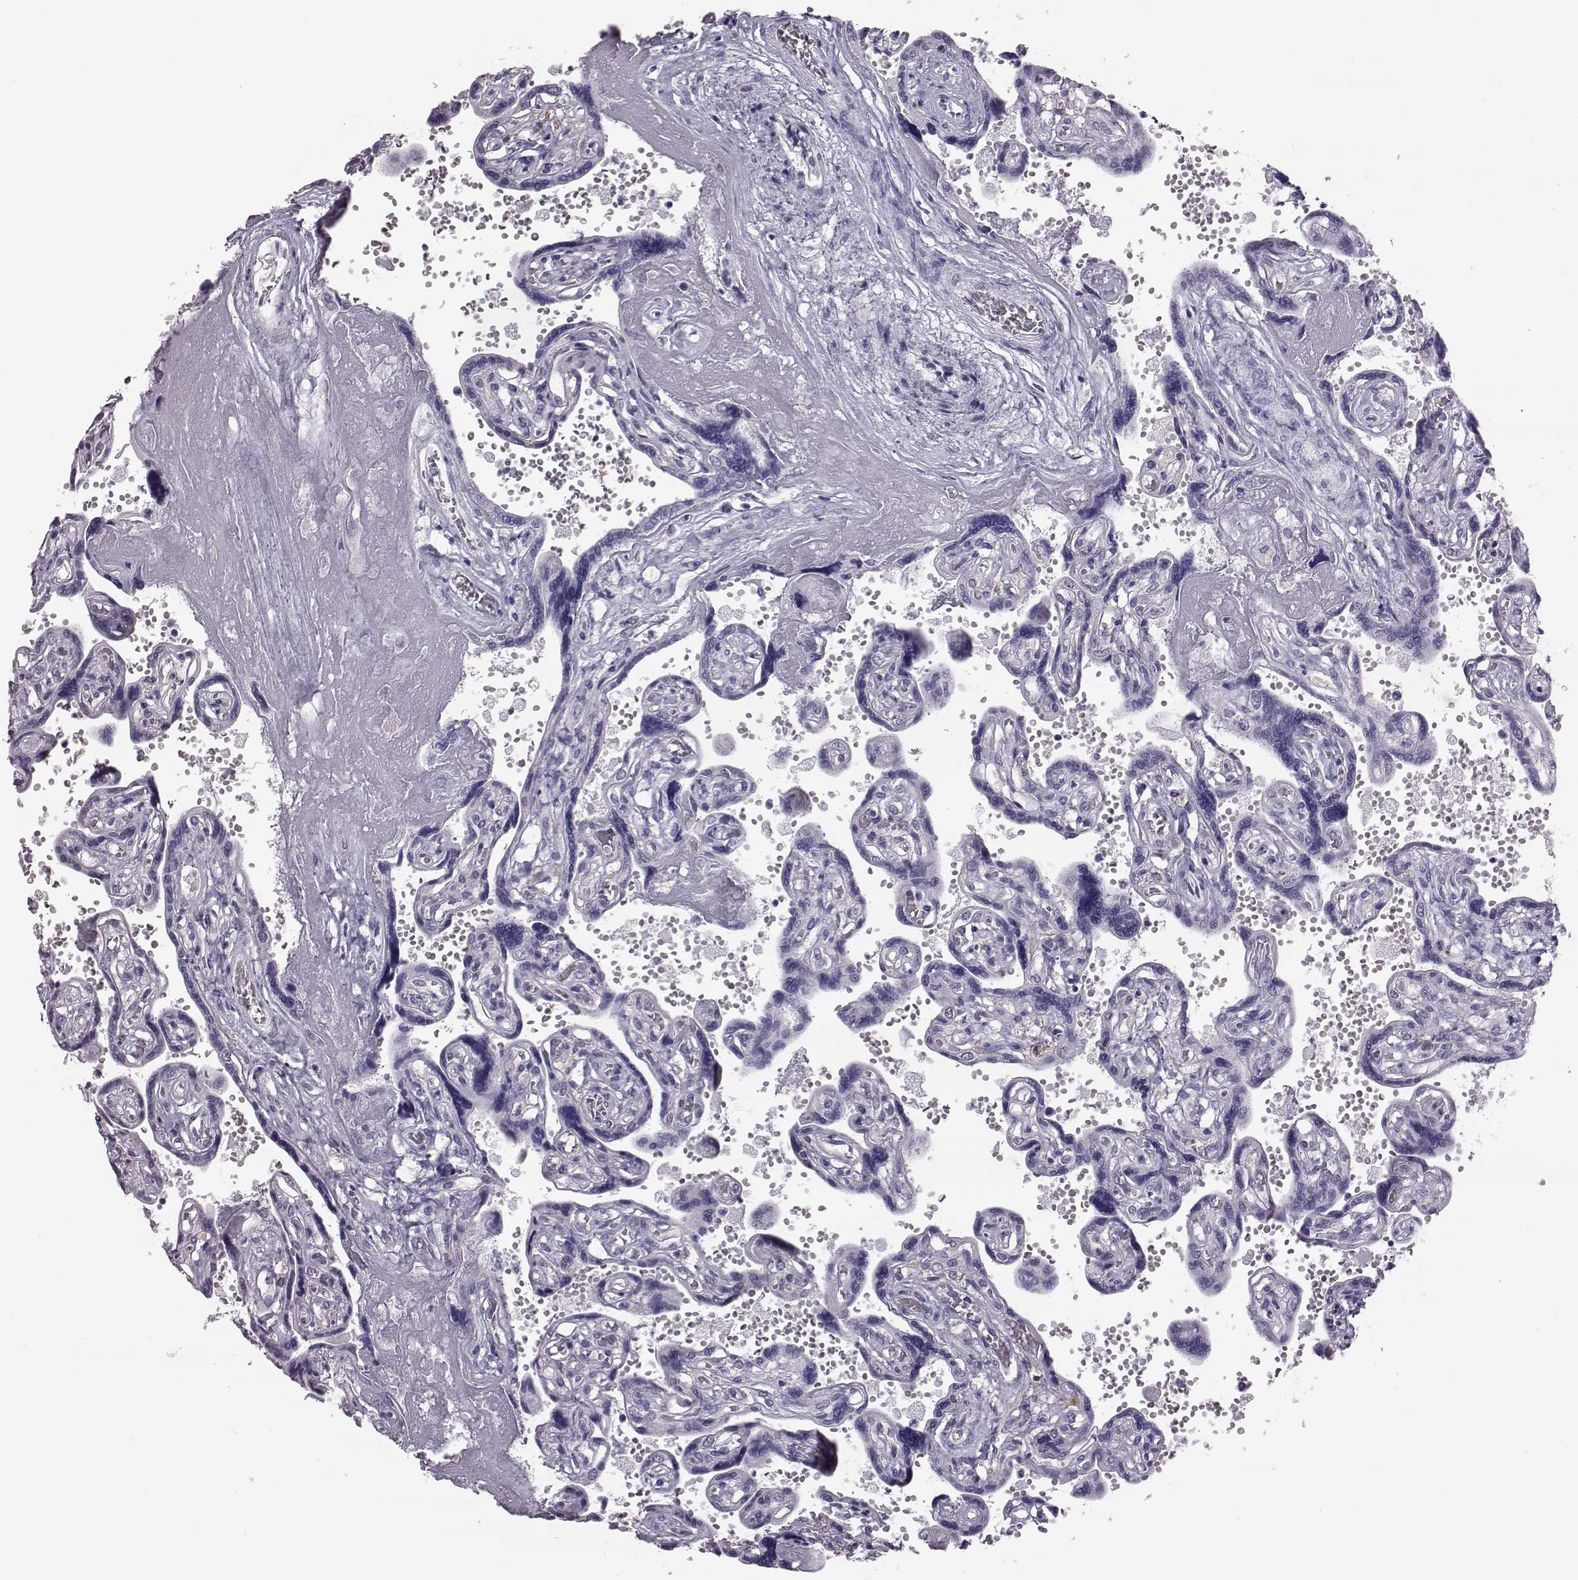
{"staining": {"intensity": "negative", "quantity": "none", "location": "none"}, "tissue": "placenta", "cell_type": "Decidual cells", "image_type": "normal", "snomed": [{"axis": "morphology", "description": "Normal tissue, NOS"}, {"axis": "topography", "description": "Placenta"}], "caption": "The micrograph displays no significant staining in decidual cells of placenta.", "gene": "ADGRG5", "patient": {"sex": "female", "age": 32}}